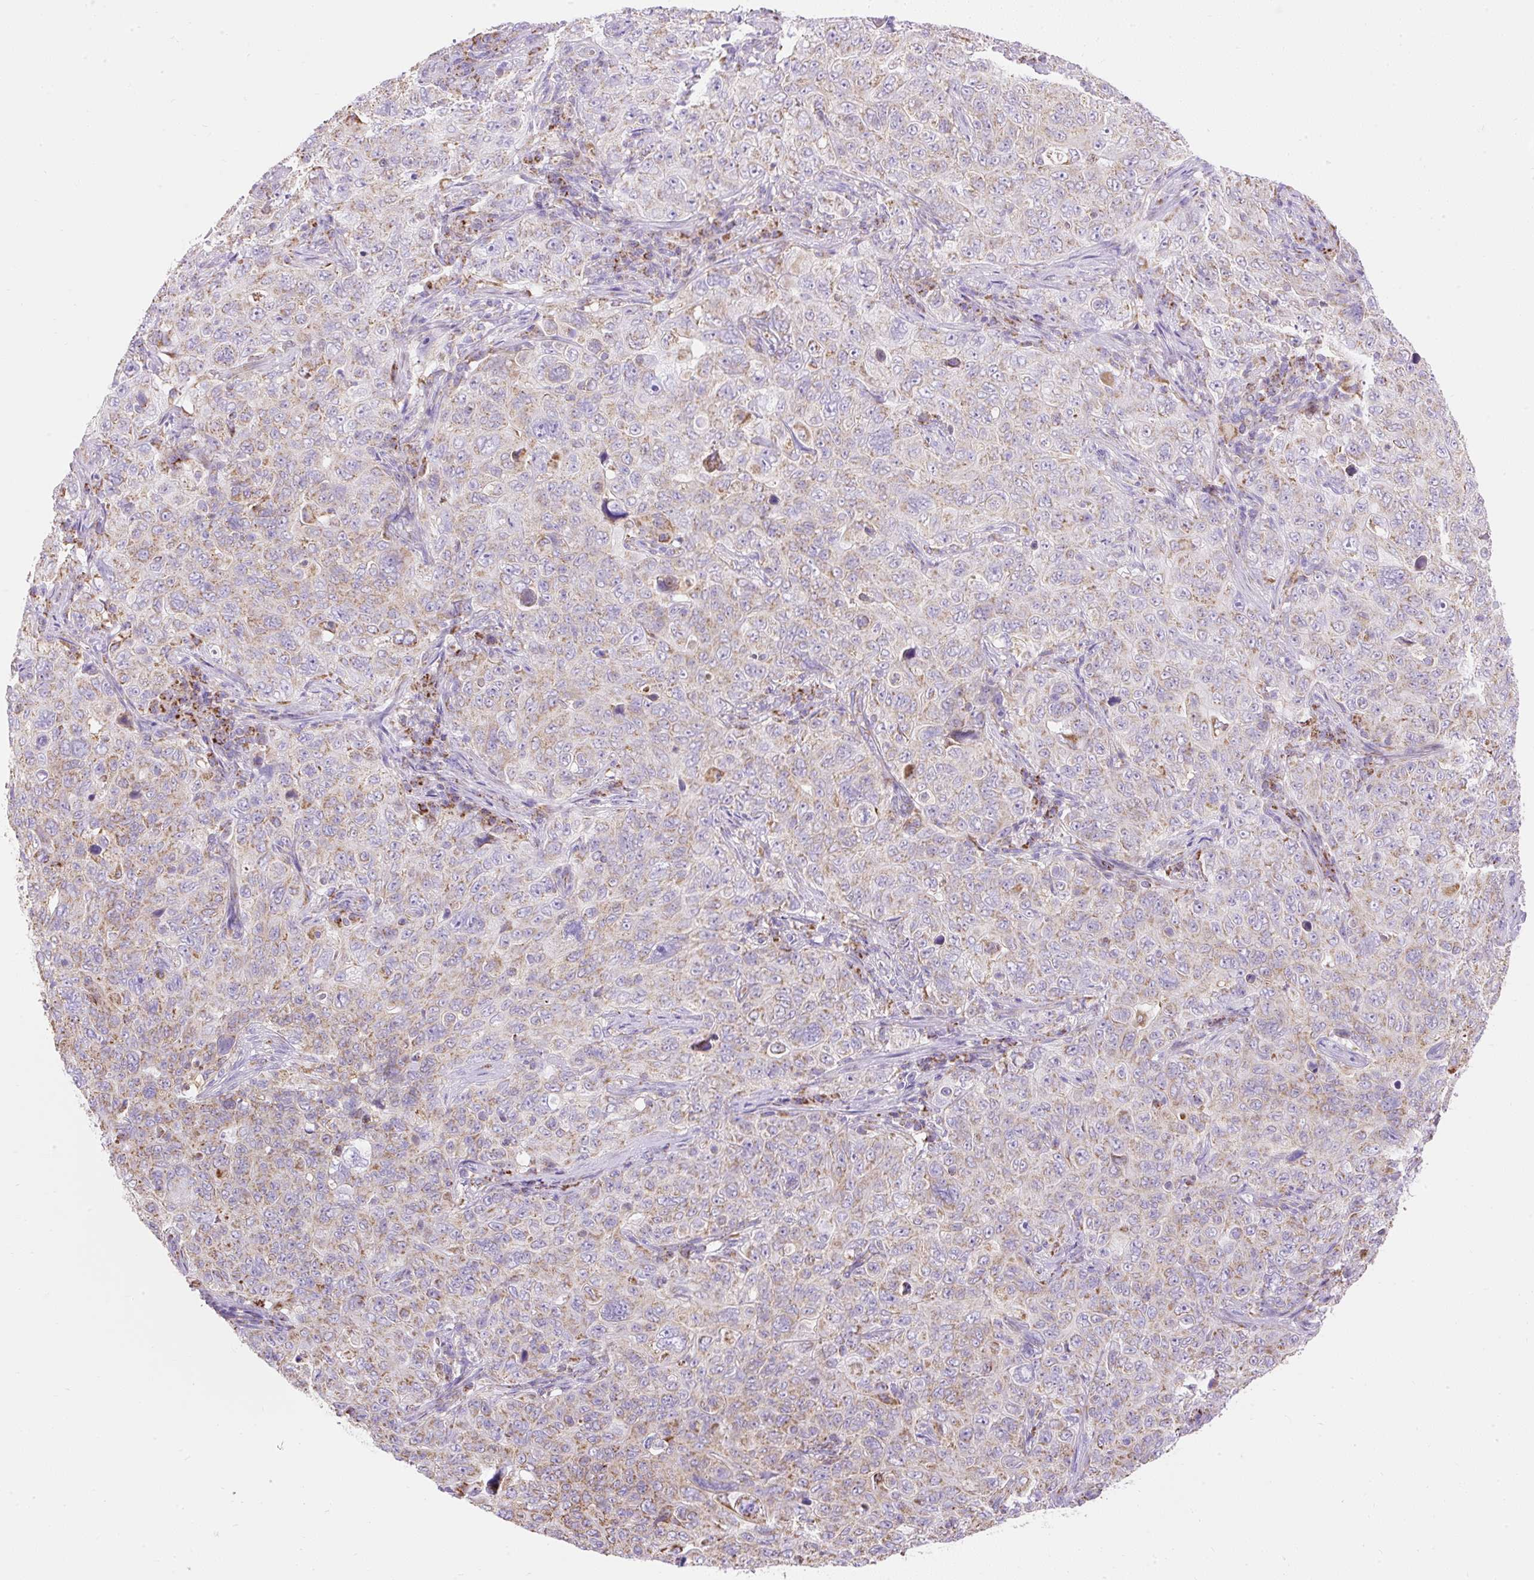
{"staining": {"intensity": "weak", "quantity": ">75%", "location": "cytoplasmic/membranous"}, "tissue": "pancreatic cancer", "cell_type": "Tumor cells", "image_type": "cancer", "snomed": [{"axis": "morphology", "description": "Adenocarcinoma, NOS"}, {"axis": "topography", "description": "Pancreas"}], "caption": "Brown immunohistochemical staining in human pancreatic cancer displays weak cytoplasmic/membranous staining in about >75% of tumor cells.", "gene": "DAAM2", "patient": {"sex": "male", "age": 68}}